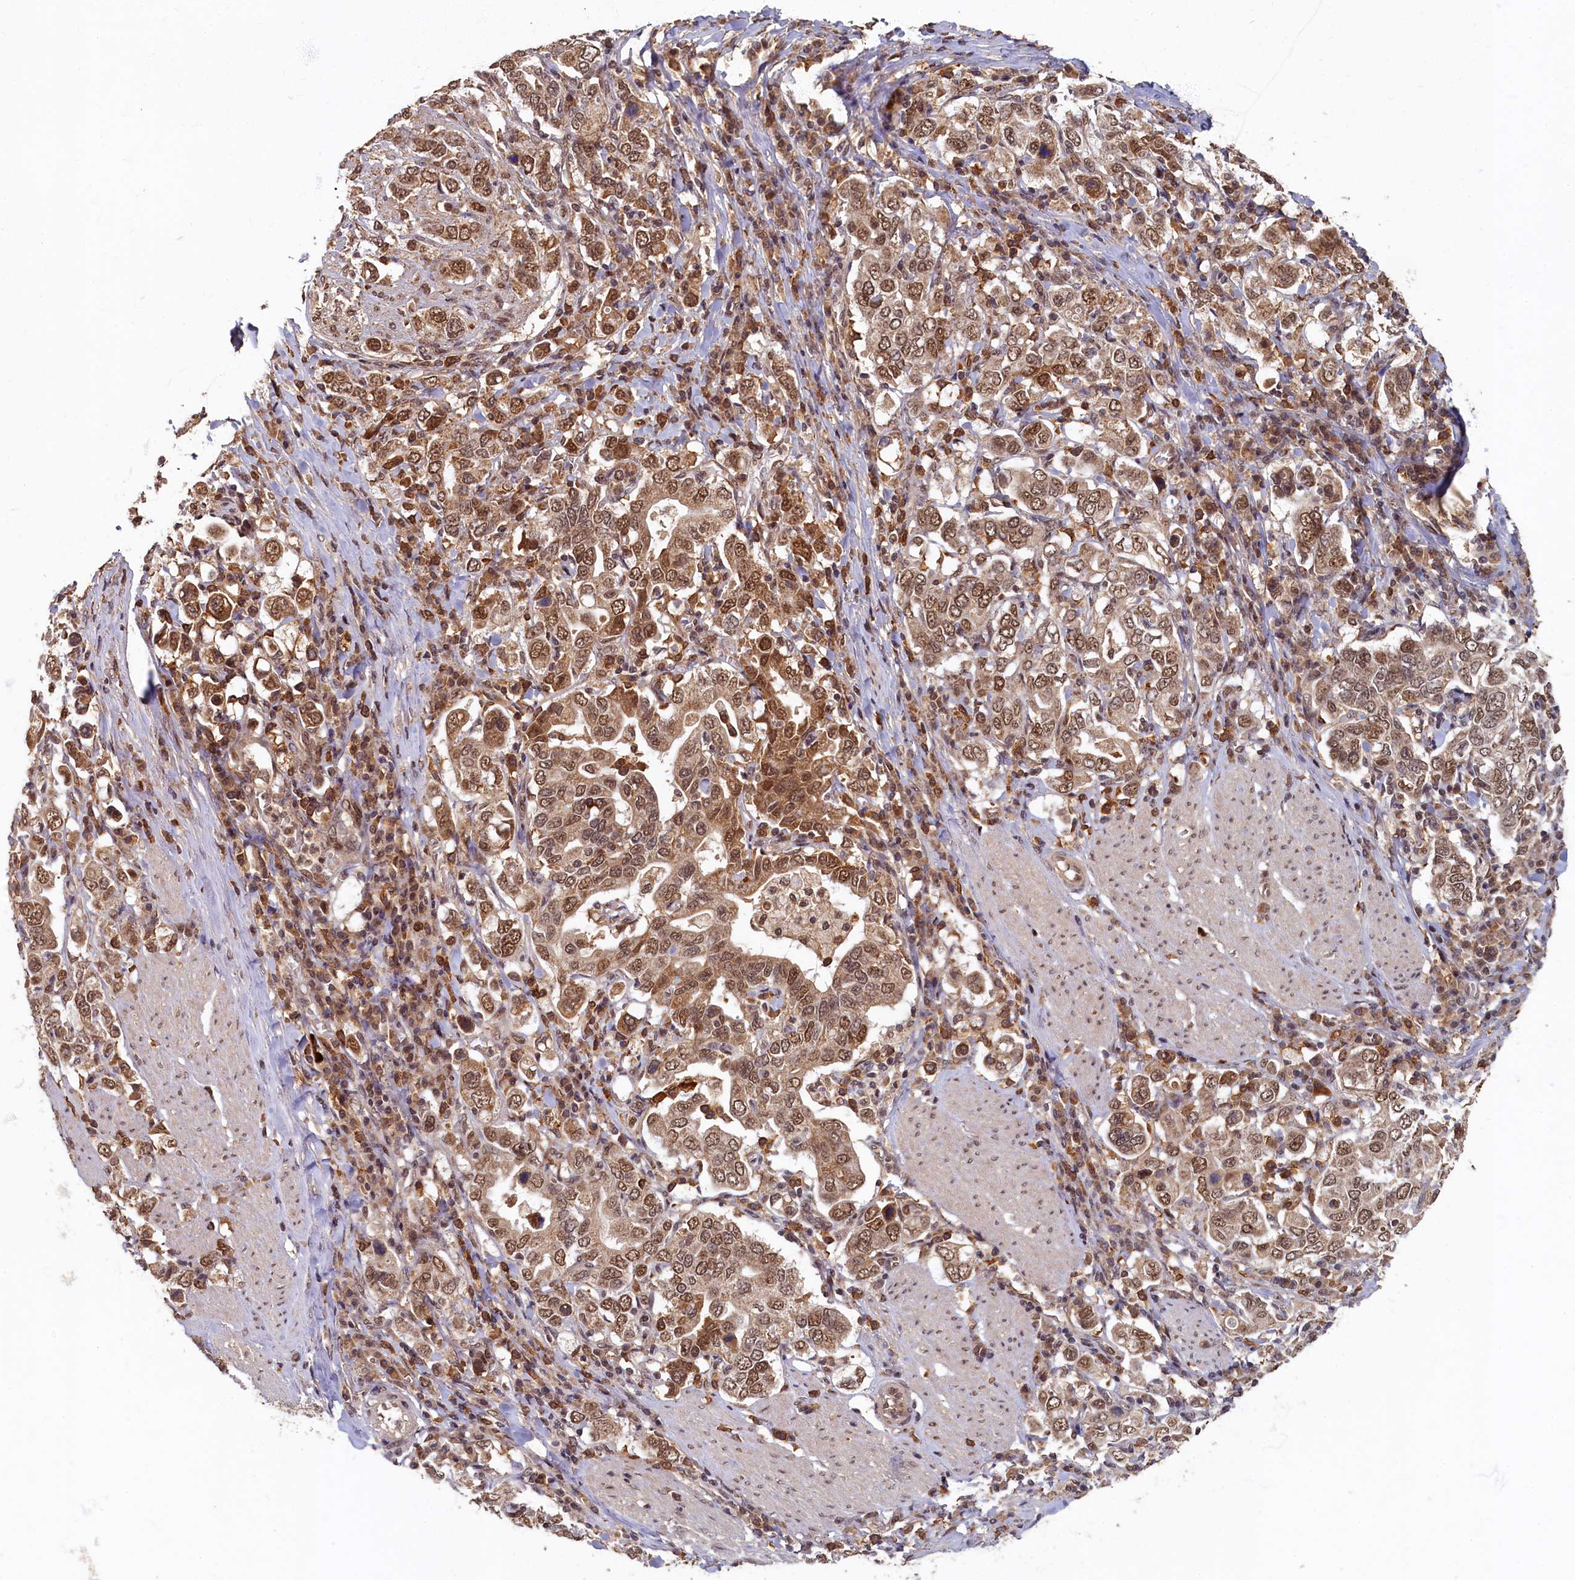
{"staining": {"intensity": "moderate", "quantity": ">75%", "location": "cytoplasmic/membranous,nuclear"}, "tissue": "stomach cancer", "cell_type": "Tumor cells", "image_type": "cancer", "snomed": [{"axis": "morphology", "description": "Adenocarcinoma, NOS"}, {"axis": "topography", "description": "Stomach, upper"}], "caption": "Adenocarcinoma (stomach) stained for a protein (brown) displays moderate cytoplasmic/membranous and nuclear positive staining in about >75% of tumor cells.", "gene": "BRCA1", "patient": {"sex": "male", "age": 62}}